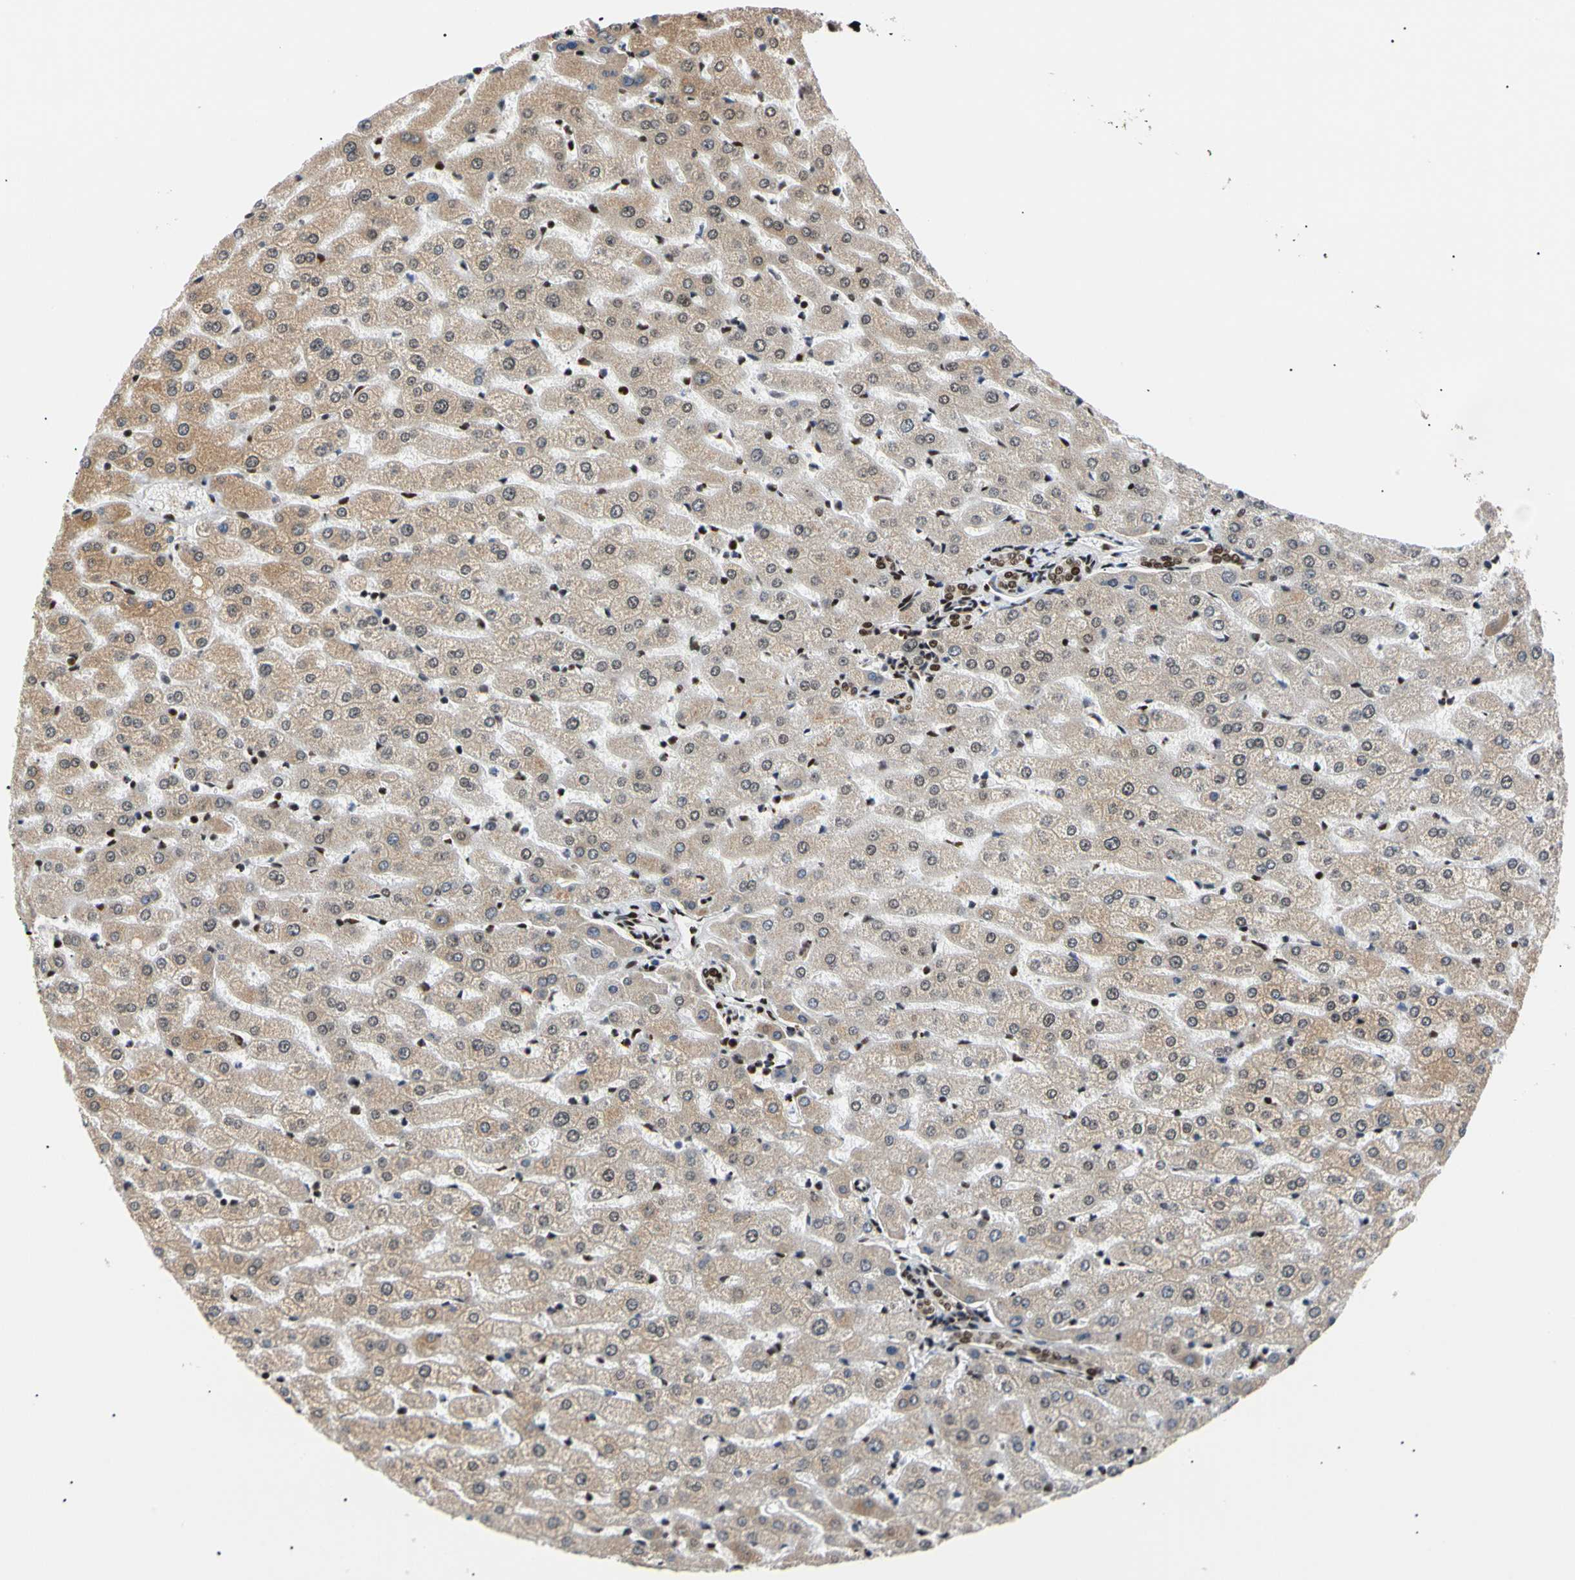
{"staining": {"intensity": "moderate", "quantity": ">75%", "location": "nuclear"}, "tissue": "liver", "cell_type": "Cholangiocytes", "image_type": "normal", "snomed": [{"axis": "morphology", "description": "Normal tissue, NOS"}, {"axis": "morphology", "description": "Fibrosis, NOS"}, {"axis": "topography", "description": "Liver"}], "caption": "An image of human liver stained for a protein reveals moderate nuclear brown staining in cholangiocytes. Immunohistochemistry (ihc) stains the protein in brown and the nuclei are stained blue.", "gene": "E2F1", "patient": {"sex": "female", "age": 29}}